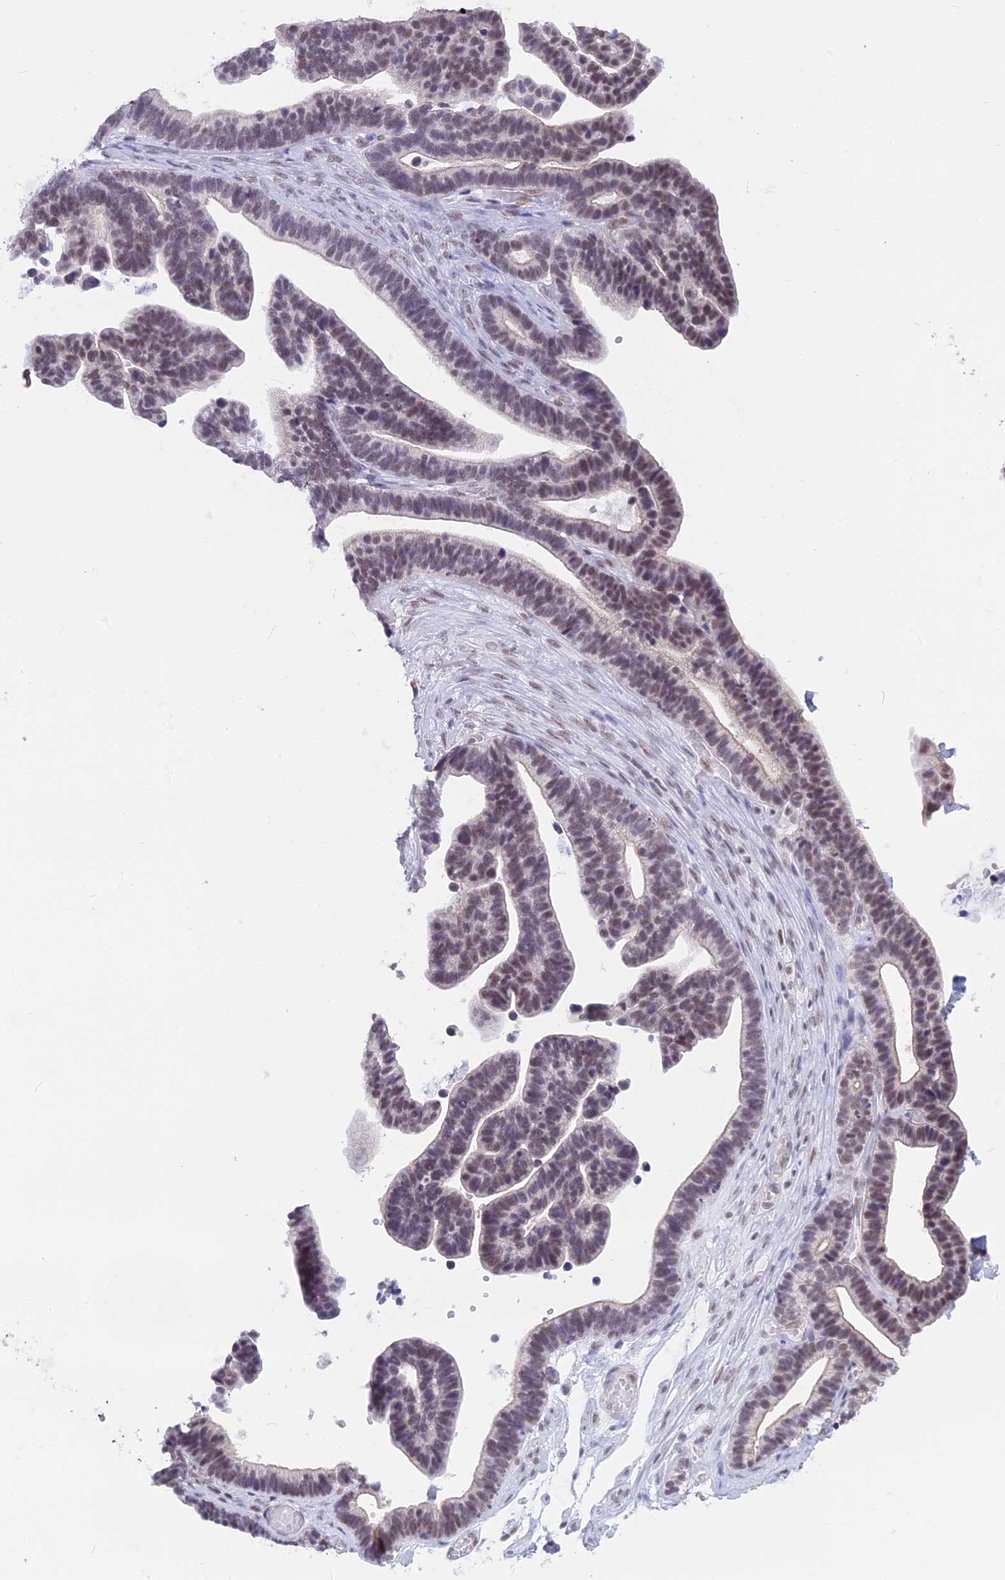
{"staining": {"intensity": "moderate", "quantity": "25%-75%", "location": "nuclear"}, "tissue": "ovarian cancer", "cell_type": "Tumor cells", "image_type": "cancer", "snomed": [{"axis": "morphology", "description": "Cystadenocarcinoma, serous, NOS"}, {"axis": "topography", "description": "Ovary"}], "caption": "DAB (3,3'-diaminobenzidine) immunohistochemical staining of ovarian cancer displays moderate nuclear protein expression in approximately 25%-75% of tumor cells. (Stains: DAB (3,3'-diaminobenzidine) in brown, nuclei in blue, Microscopy: brightfield microscopy at high magnification).", "gene": "SRSF5", "patient": {"sex": "female", "age": 56}}